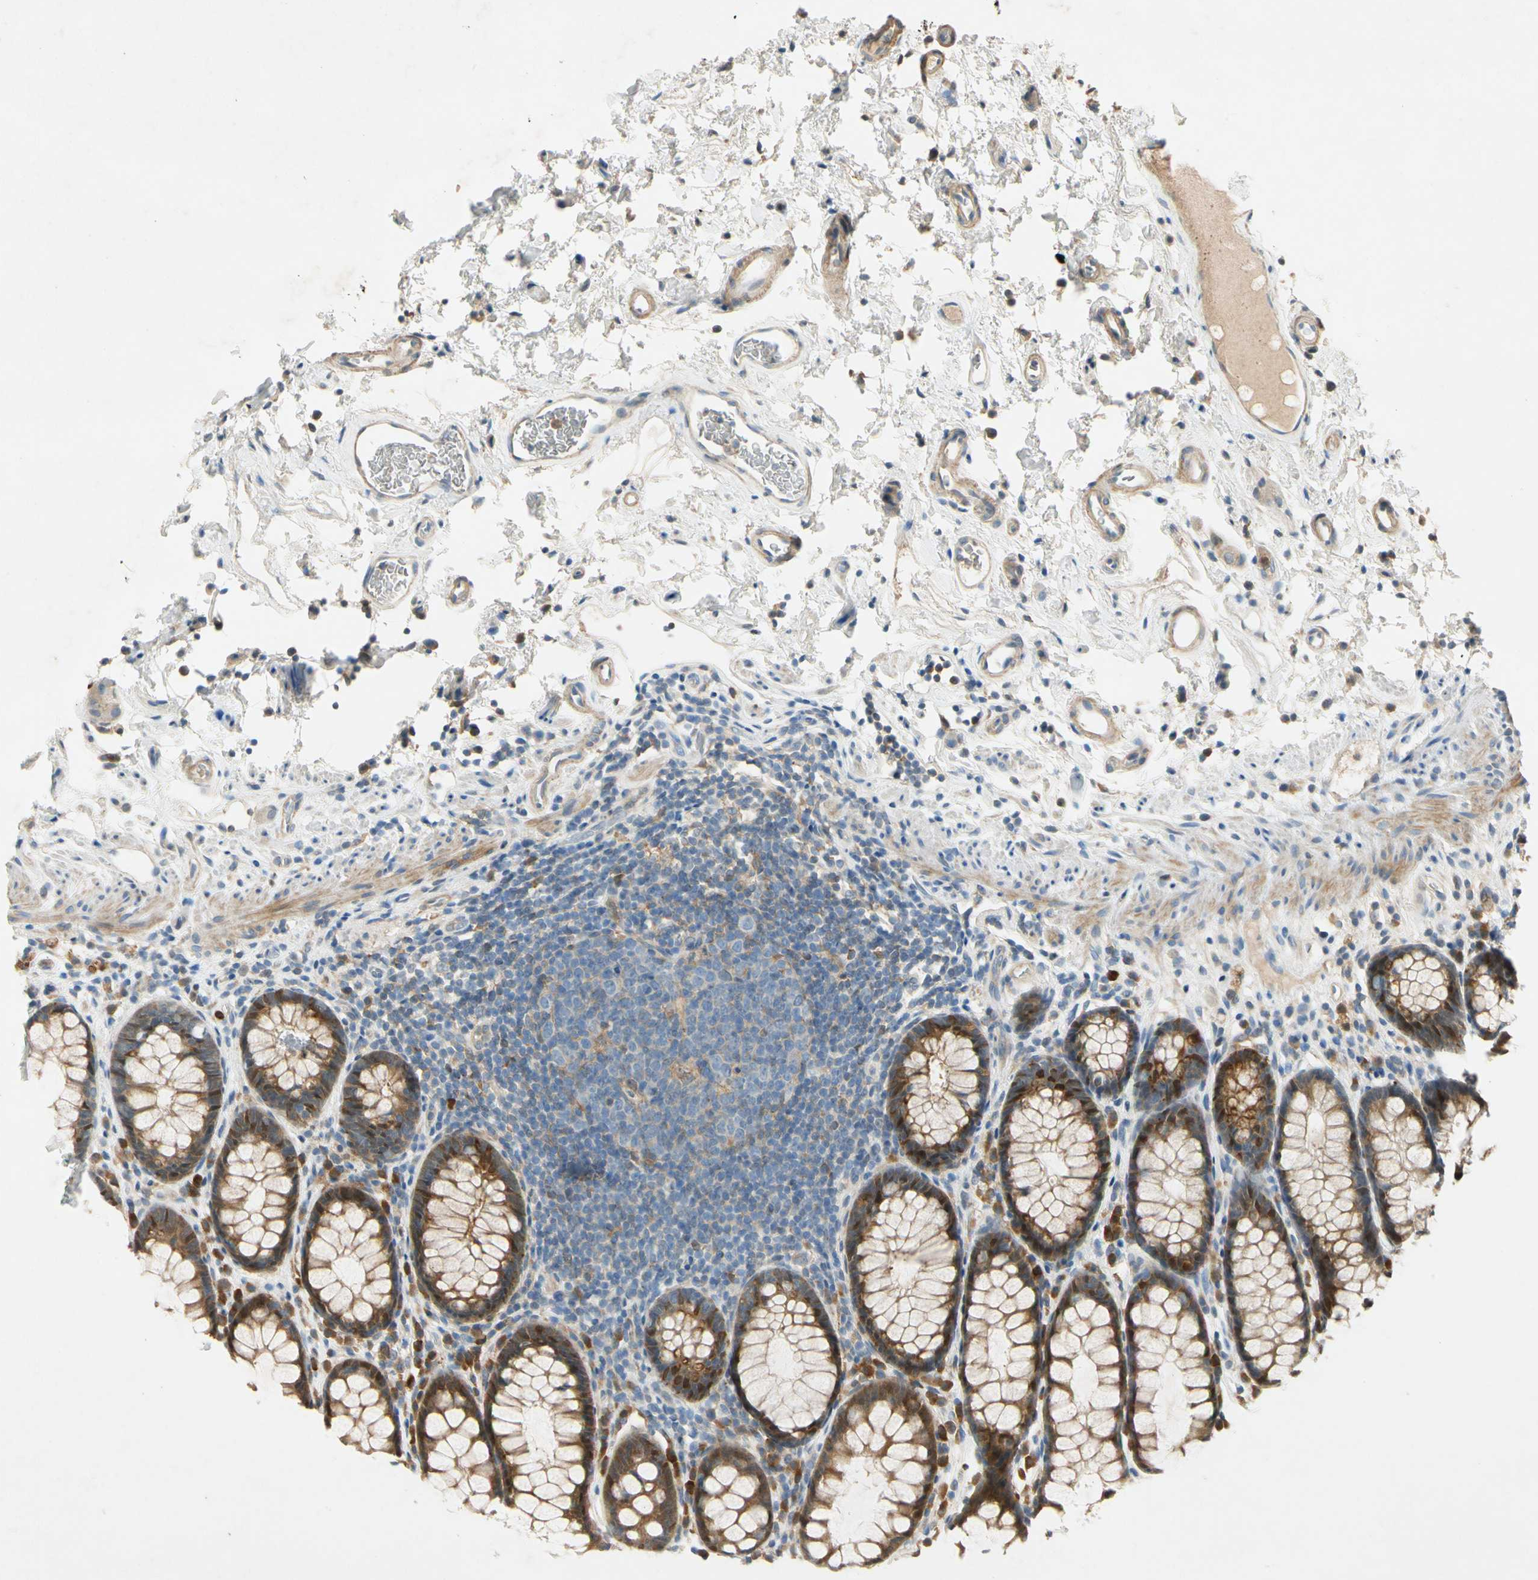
{"staining": {"intensity": "strong", "quantity": ">75%", "location": "cytoplasmic/membranous,nuclear"}, "tissue": "rectum", "cell_type": "Glandular cells", "image_type": "normal", "snomed": [{"axis": "morphology", "description": "Normal tissue, NOS"}, {"axis": "topography", "description": "Rectum"}], "caption": "Immunohistochemical staining of normal human rectum reveals high levels of strong cytoplasmic/membranous,nuclear expression in approximately >75% of glandular cells.", "gene": "WIPI1", "patient": {"sex": "male", "age": 92}}